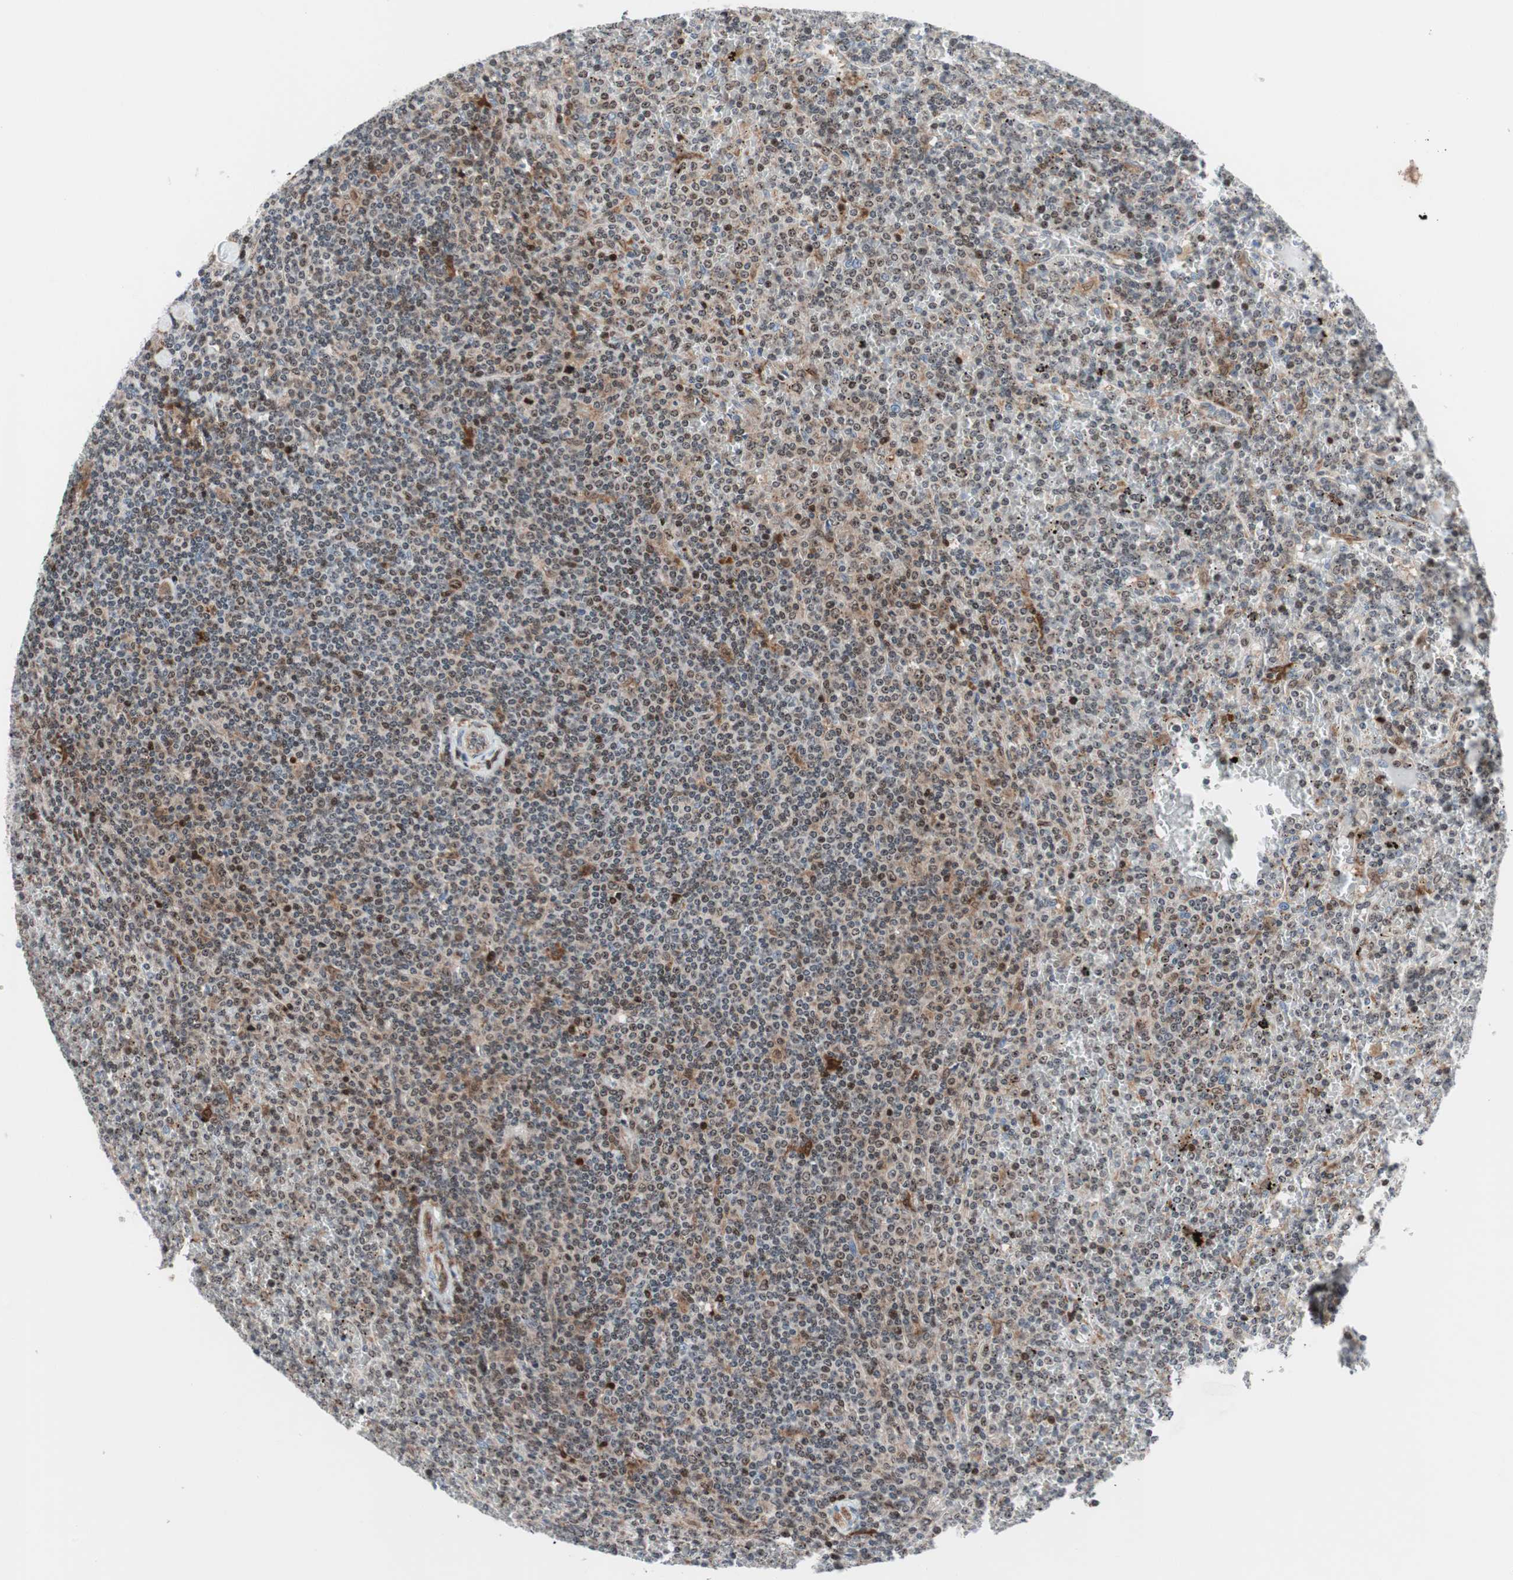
{"staining": {"intensity": "moderate", "quantity": "25%-75%", "location": "cytoplasmic/membranous,nuclear"}, "tissue": "lymphoma", "cell_type": "Tumor cells", "image_type": "cancer", "snomed": [{"axis": "morphology", "description": "Malignant lymphoma, non-Hodgkin's type, Low grade"}, {"axis": "topography", "description": "Spleen"}], "caption": "Tumor cells exhibit moderate cytoplasmic/membranous and nuclear expression in approximately 25%-75% of cells in malignant lymphoma, non-Hodgkin's type (low-grade).", "gene": "RGS10", "patient": {"sex": "female", "age": 19}}